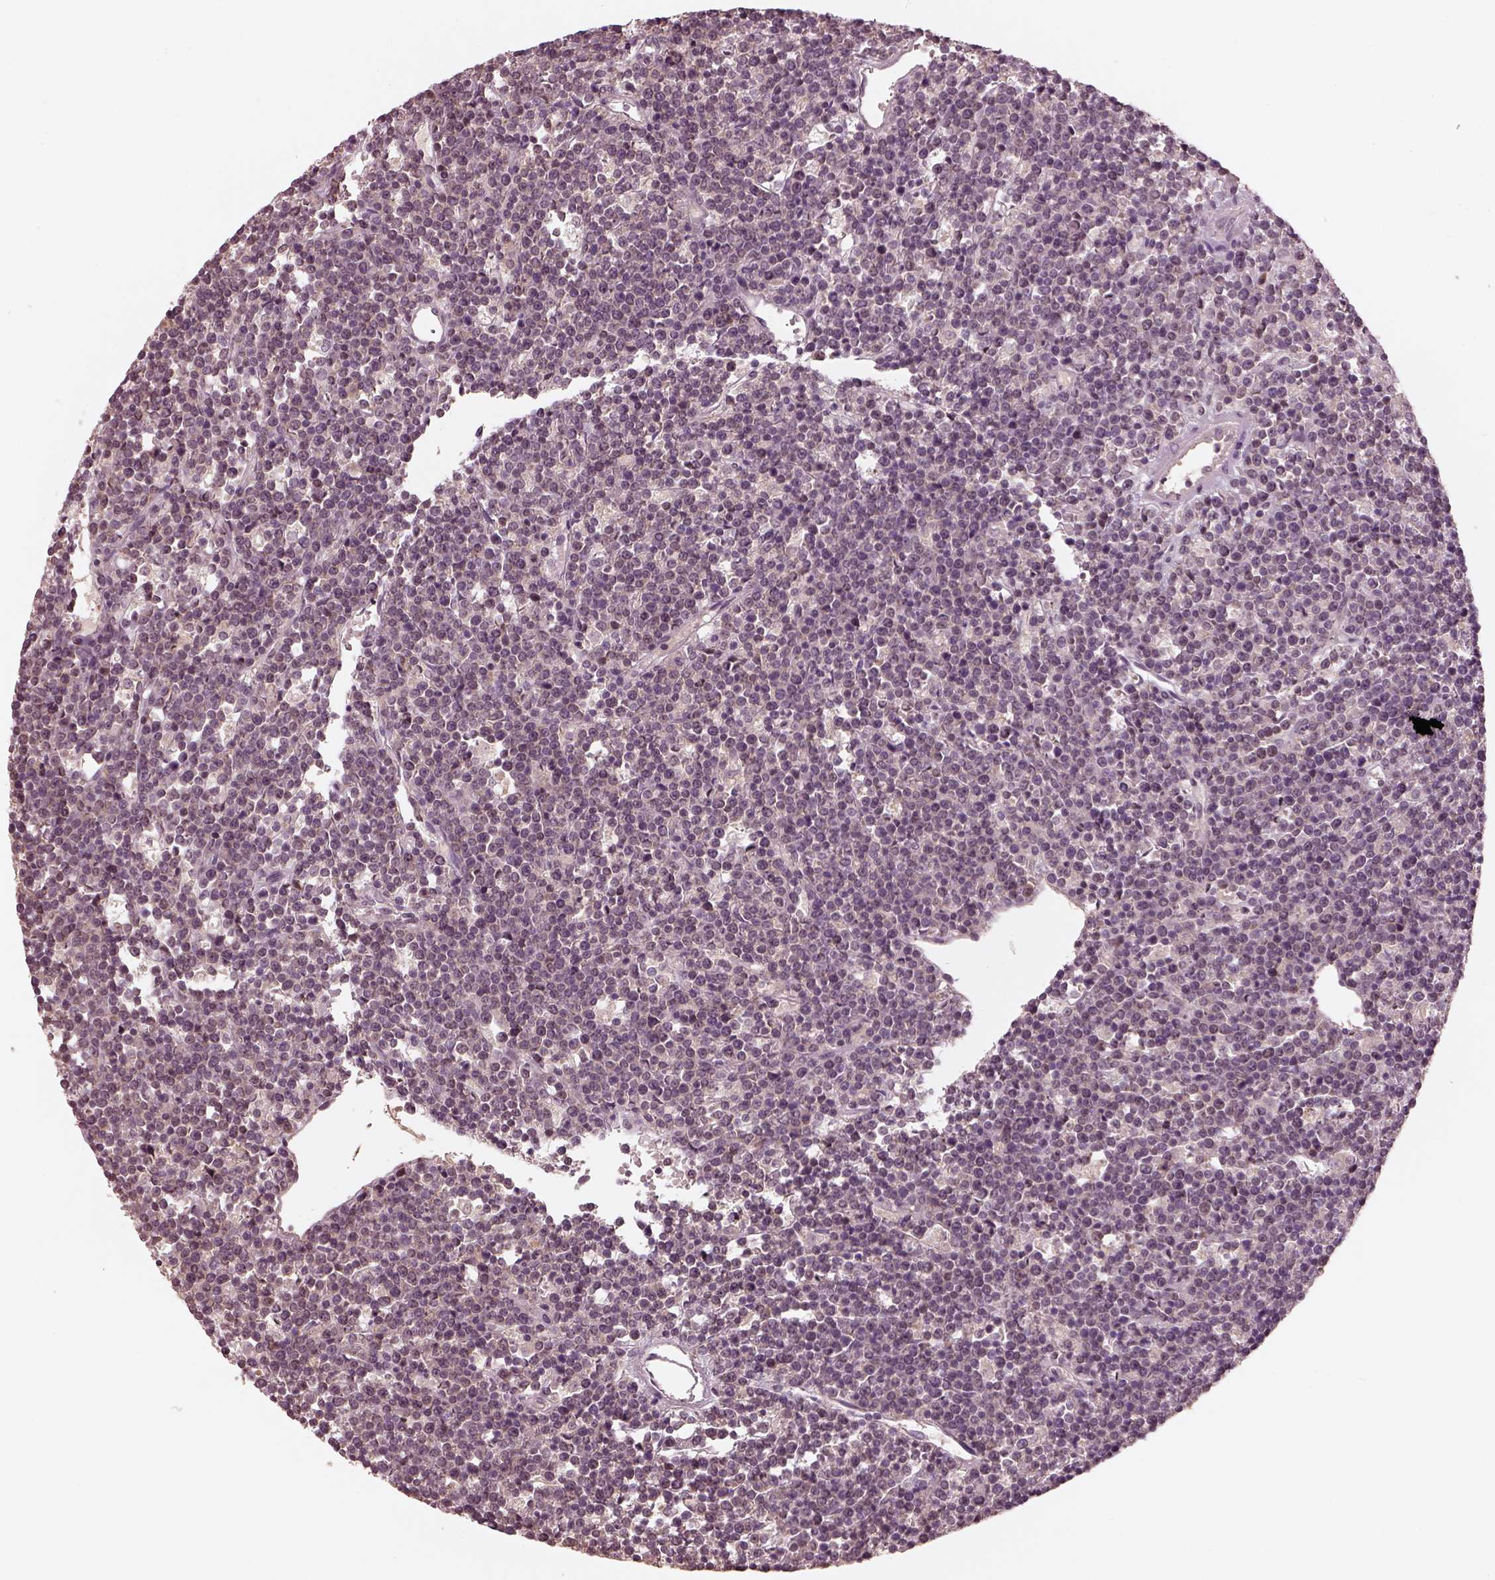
{"staining": {"intensity": "negative", "quantity": "none", "location": "none"}, "tissue": "lymphoma", "cell_type": "Tumor cells", "image_type": "cancer", "snomed": [{"axis": "morphology", "description": "Malignant lymphoma, non-Hodgkin's type, High grade"}, {"axis": "topography", "description": "Ovary"}], "caption": "Immunohistochemistry (IHC) image of neoplastic tissue: lymphoma stained with DAB (3,3'-diaminobenzidine) exhibits no significant protein expression in tumor cells.", "gene": "EGR4", "patient": {"sex": "female", "age": 56}}